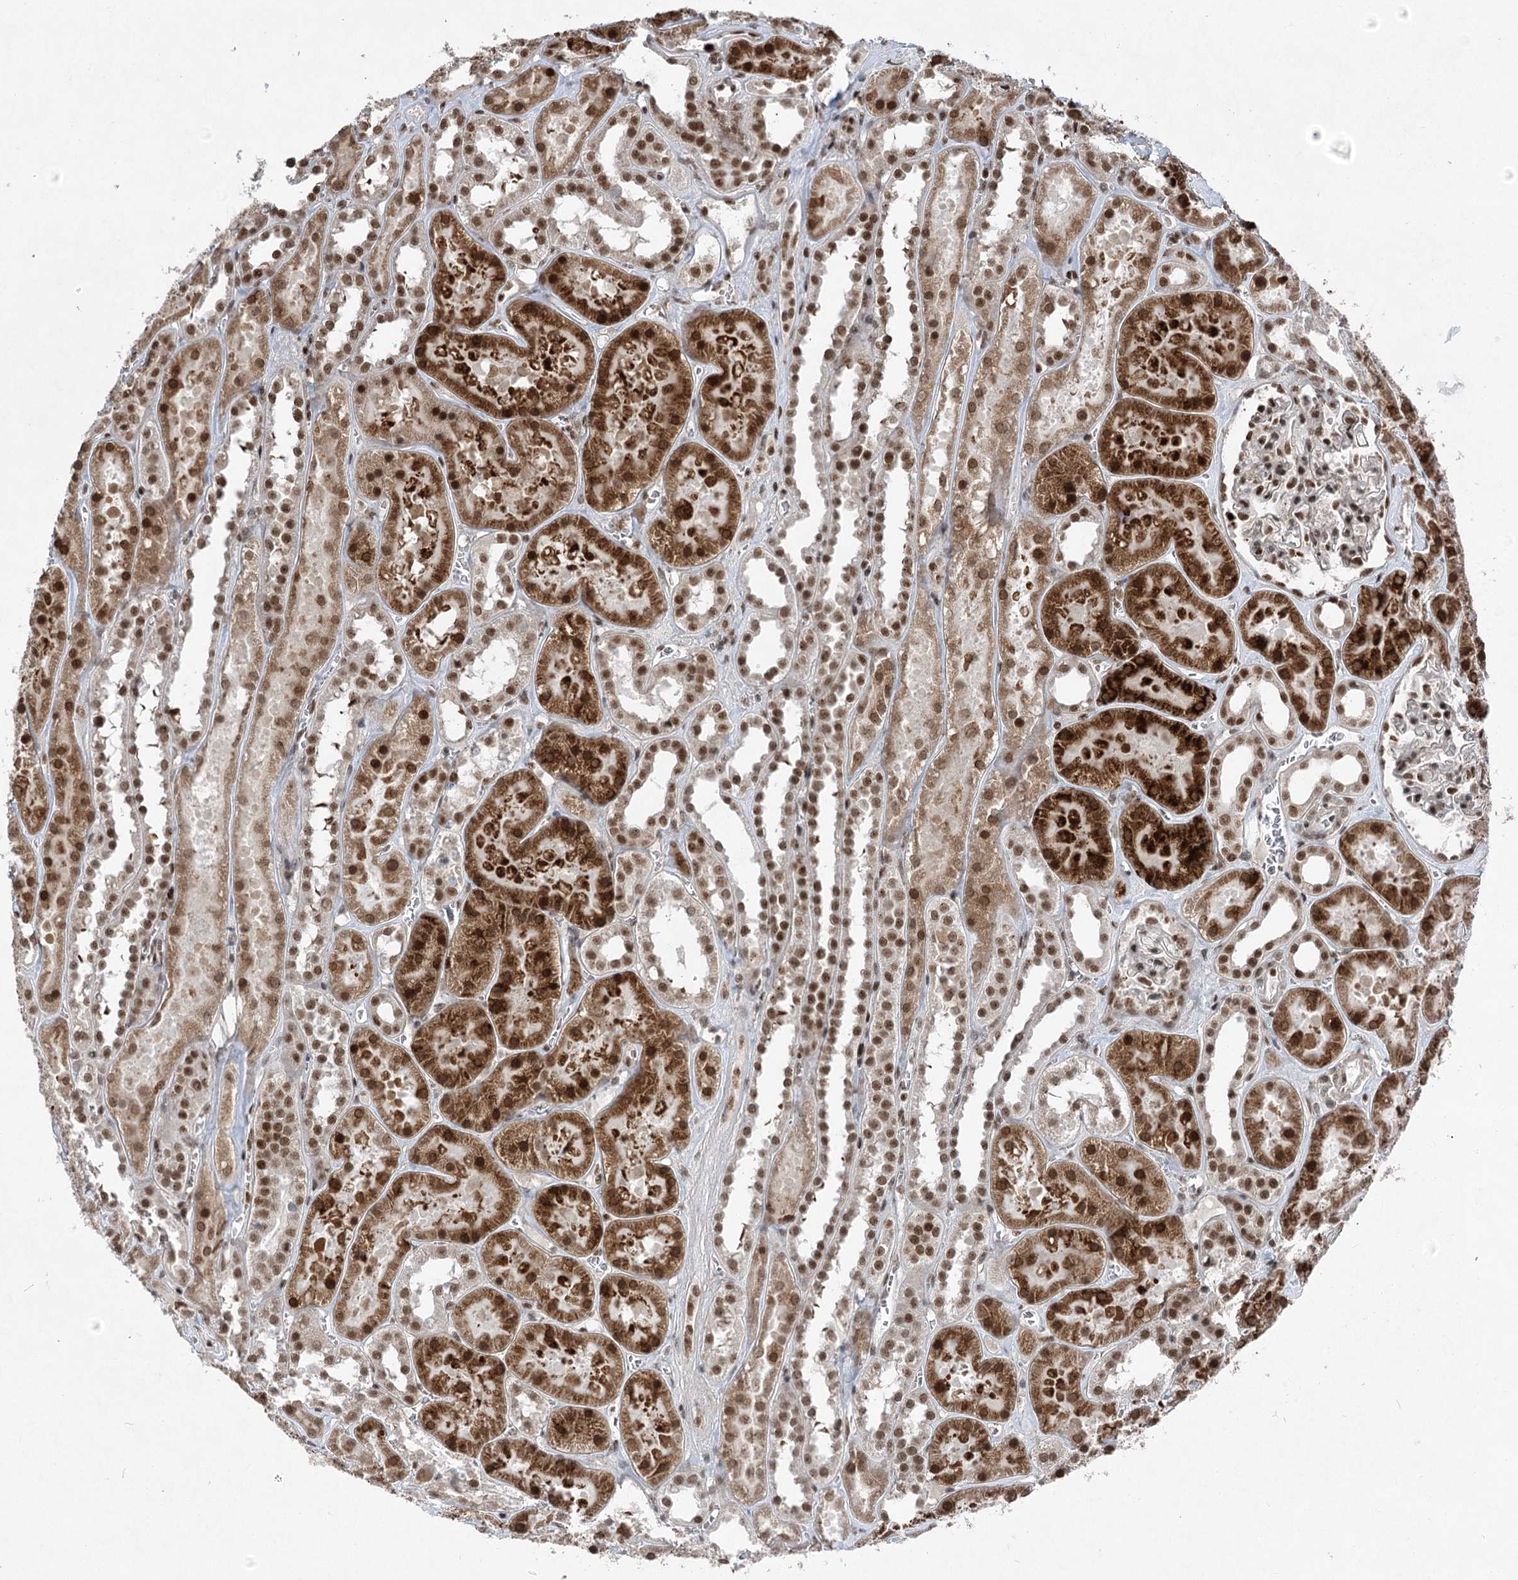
{"staining": {"intensity": "strong", "quantity": ">75%", "location": "nuclear"}, "tissue": "kidney", "cell_type": "Cells in glomeruli", "image_type": "normal", "snomed": [{"axis": "morphology", "description": "Normal tissue, NOS"}, {"axis": "topography", "description": "Kidney"}], "caption": "Immunohistochemical staining of benign human kidney displays >75% levels of strong nuclear protein expression in about >75% of cells in glomeruli.", "gene": "CGGBP1", "patient": {"sex": "female", "age": 41}}